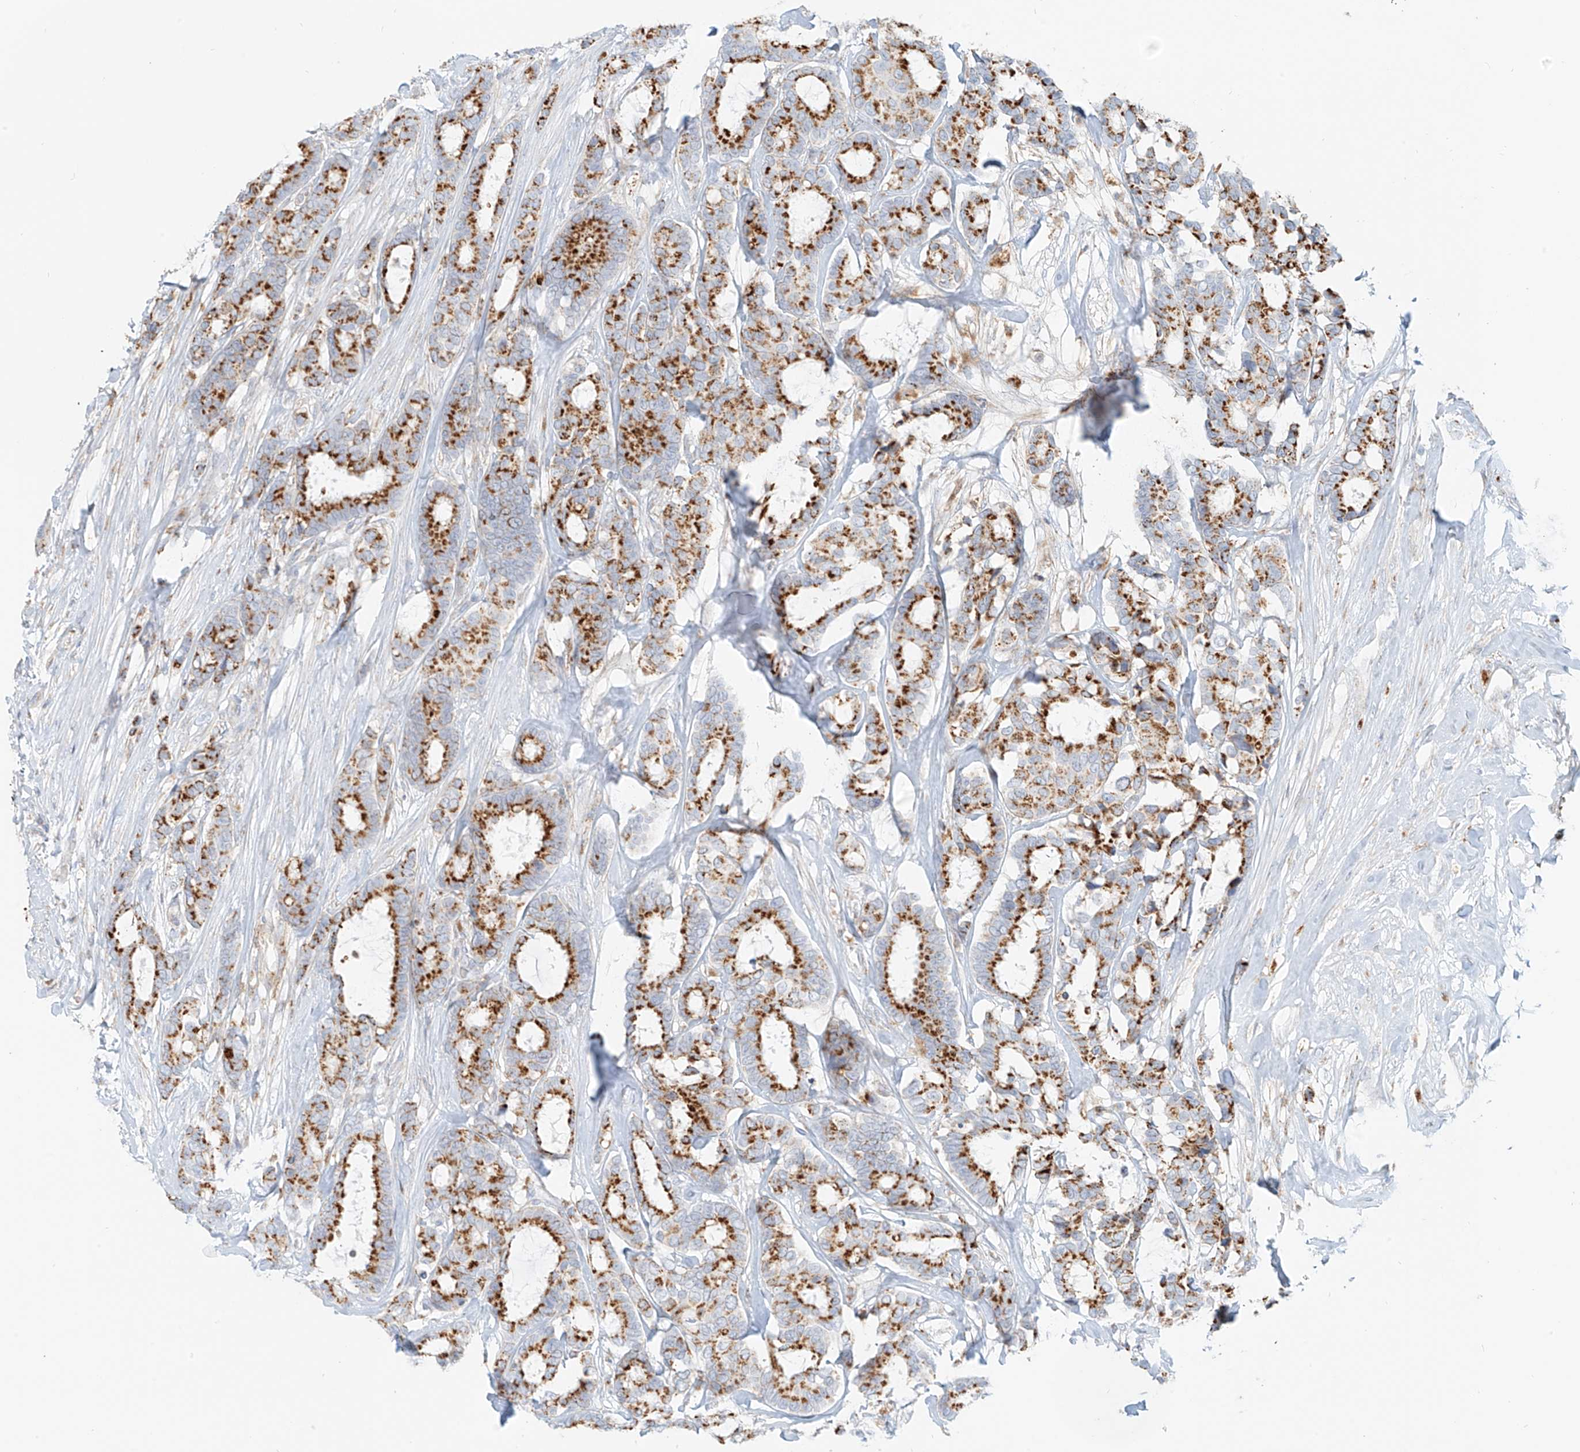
{"staining": {"intensity": "strong", "quantity": ">75%", "location": "cytoplasmic/membranous"}, "tissue": "breast cancer", "cell_type": "Tumor cells", "image_type": "cancer", "snomed": [{"axis": "morphology", "description": "Duct carcinoma"}, {"axis": "topography", "description": "Breast"}], "caption": "Immunohistochemistry image of neoplastic tissue: invasive ductal carcinoma (breast) stained using IHC displays high levels of strong protein expression localized specifically in the cytoplasmic/membranous of tumor cells, appearing as a cytoplasmic/membranous brown color.", "gene": "SLC35F6", "patient": {"sex": "female", "age": 87}}